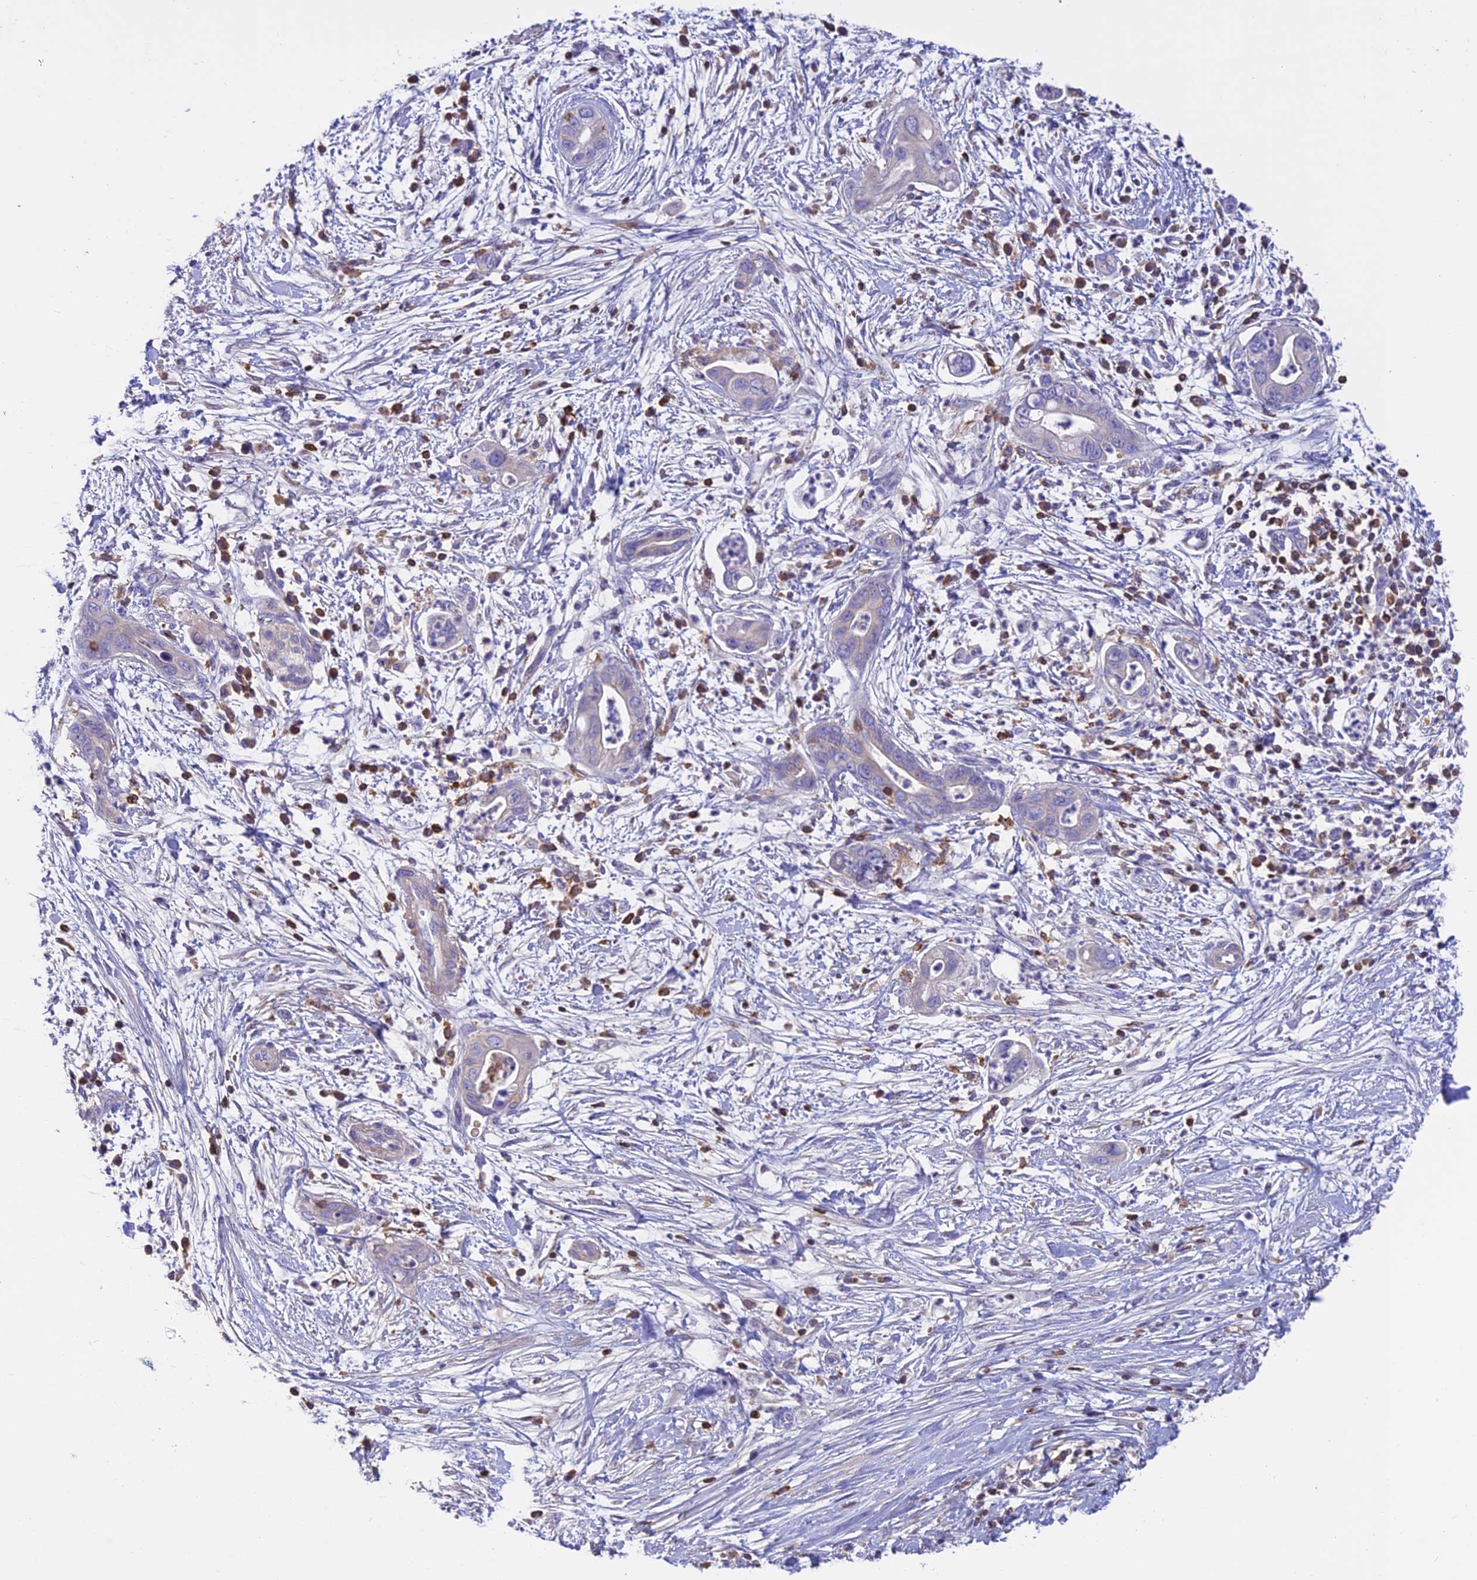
{"staining": {"intensity": "negative", "quantity": "none", "location": "none"}, "tissue": "pancreatic cancer", "cell_type": "Tumor cells", "image_type": "cancer", "snomed": [{"axis": "morphology", "description": "Adenocarcinoma, NOS"}, {"axis": "topography", "description": "Pancreas"}], "caption": "Immunohistochemistry (IHC) of human adenocarcinoma (pancreatic) exhibits no staining in tumor cells. Brightfield microscopy of immunohistochemistry stained with DAB (3,3'-diaminobenzidine) (brown) and hematoxylin (blue), captured at high magnification.", "gene": "LPXN", "patient": {"sex": "male", "age": 75}}